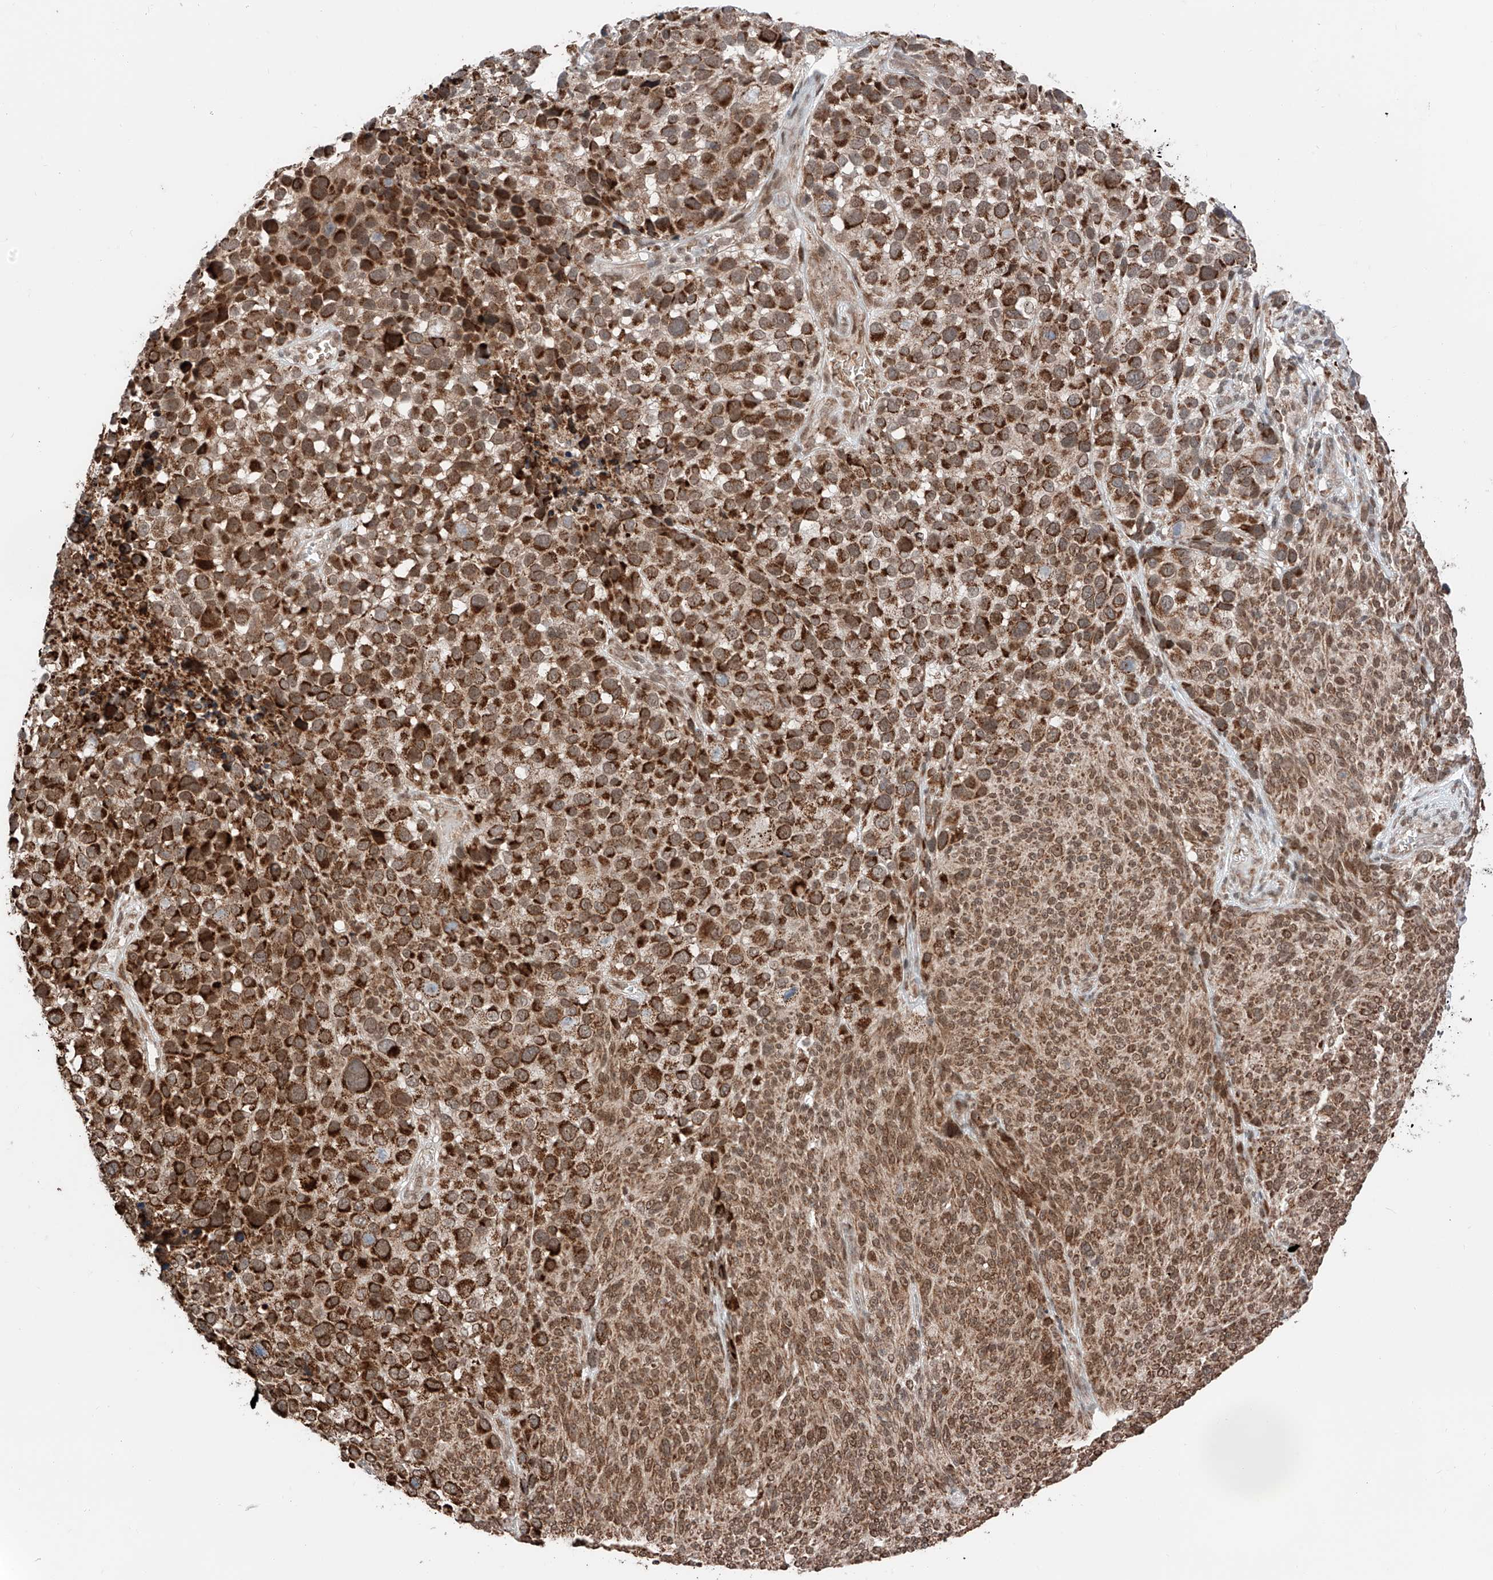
{"staining": {"intensity": "strong", "quantity": ">75%", "location": "cytoplasmic/membranous"}, "tissue": "melanoma", "cell_type": "Tumor cells", "image_type": "cancer", "snomed": [{"axis": "morphology", "description": "Malignant melanoma, NOS"}, {"axis": "topography", "description": "Skin of trunk"}], "caption": "A high-resolution image shows immunohistochemistry staining of melanoma, which demonstrates strong cytoplasmic/membranous staining in approximately >75% of tumor cells. (DAB (3,3'-diaminobenzidine) = brown stain, brightfield microscopy at high magnification).", "gene": "ZSCAN29", "patient": {"sex": "male", "age": 71}}